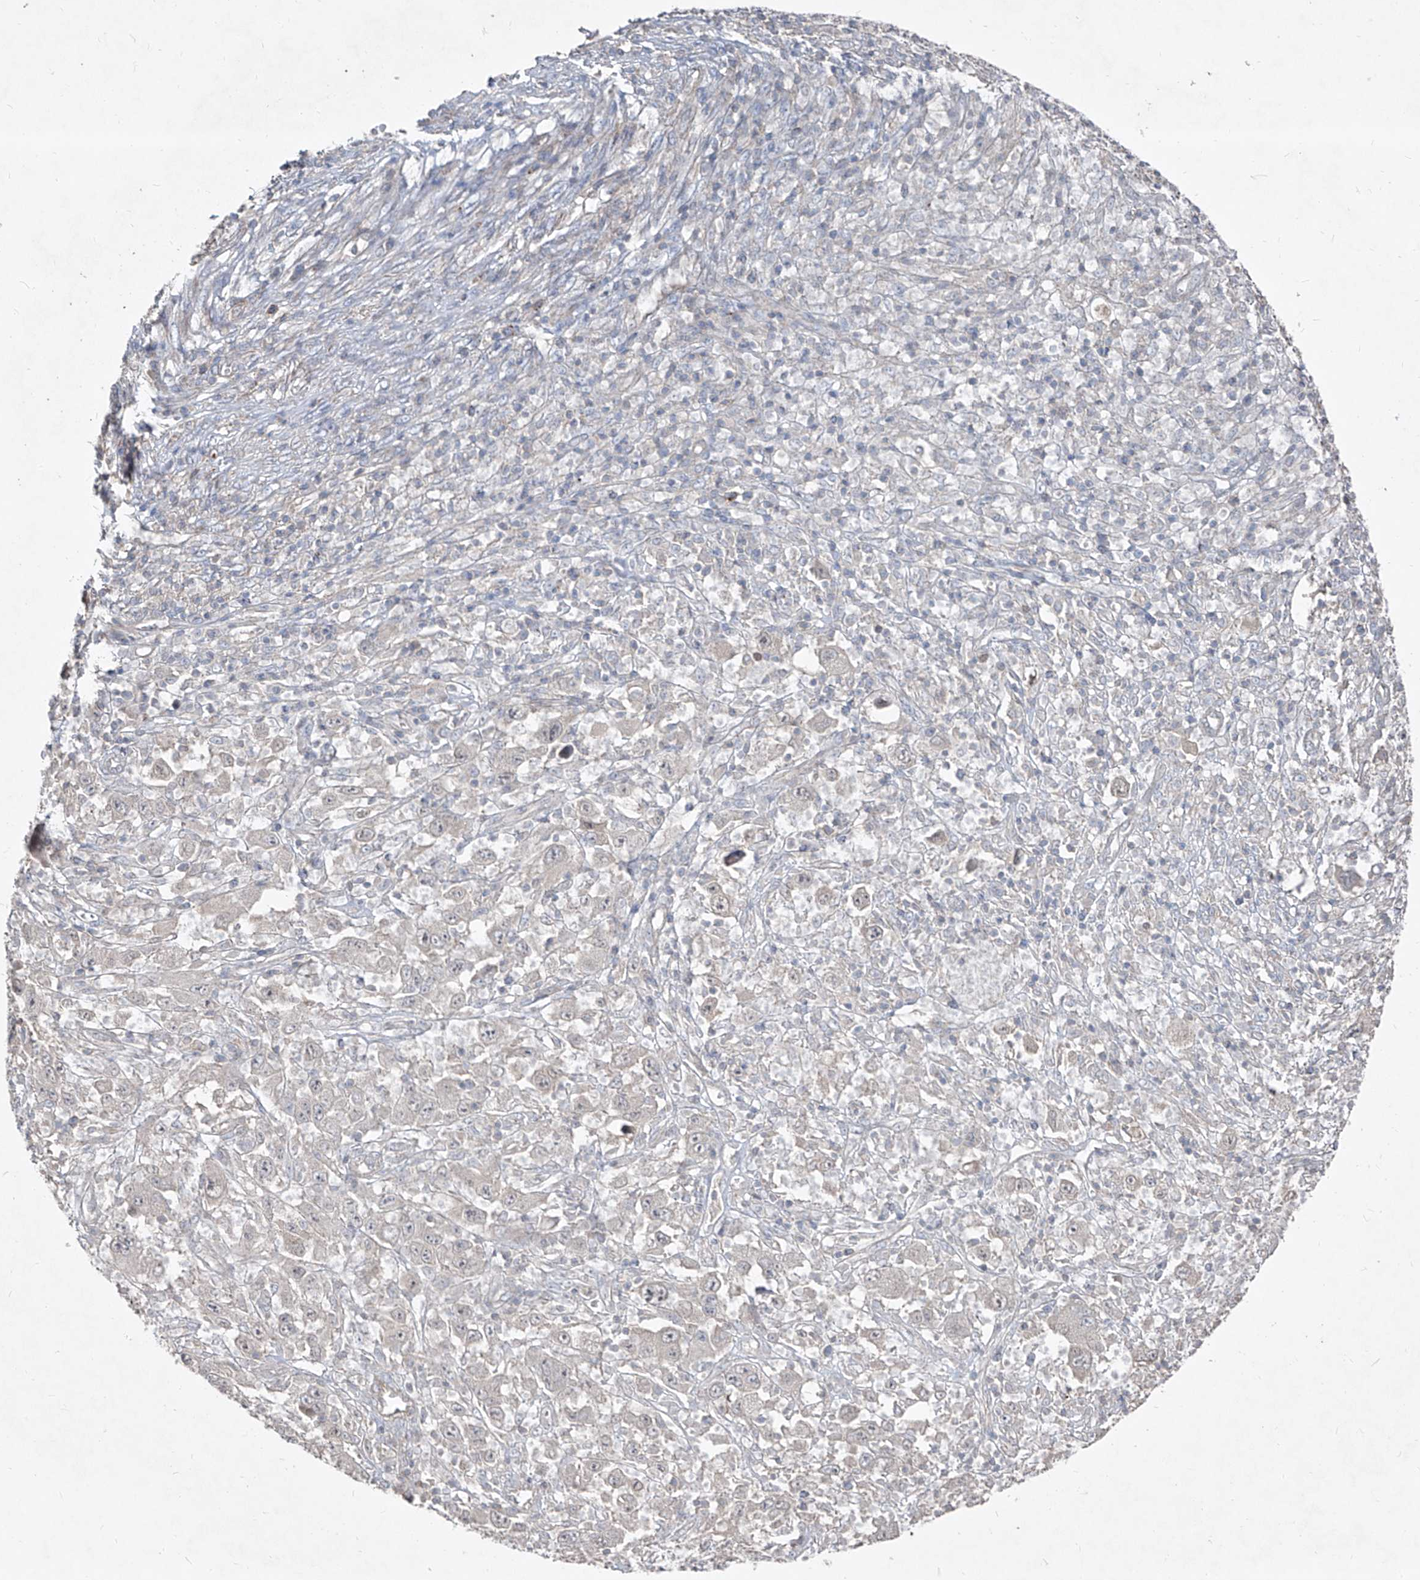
{"staining": {"intensity": "negative", "quantity": "none", "location": "none"}, "tissue": "melanoma", "cell_type": "Tumor cells", "image_type": "cancer", "snomed": [{"axis": "morphology", "description": "Malignant melanoma, Metastatic site"}, {"axis": "topography", "description": "Skin"}], "caption": "The immunohistochemistry (IHC) micrograph has no significant positivity in tumor cells of melanoma tissue.", "gene": "UFD1", "patient": {"sex": "female", "age": 56}}